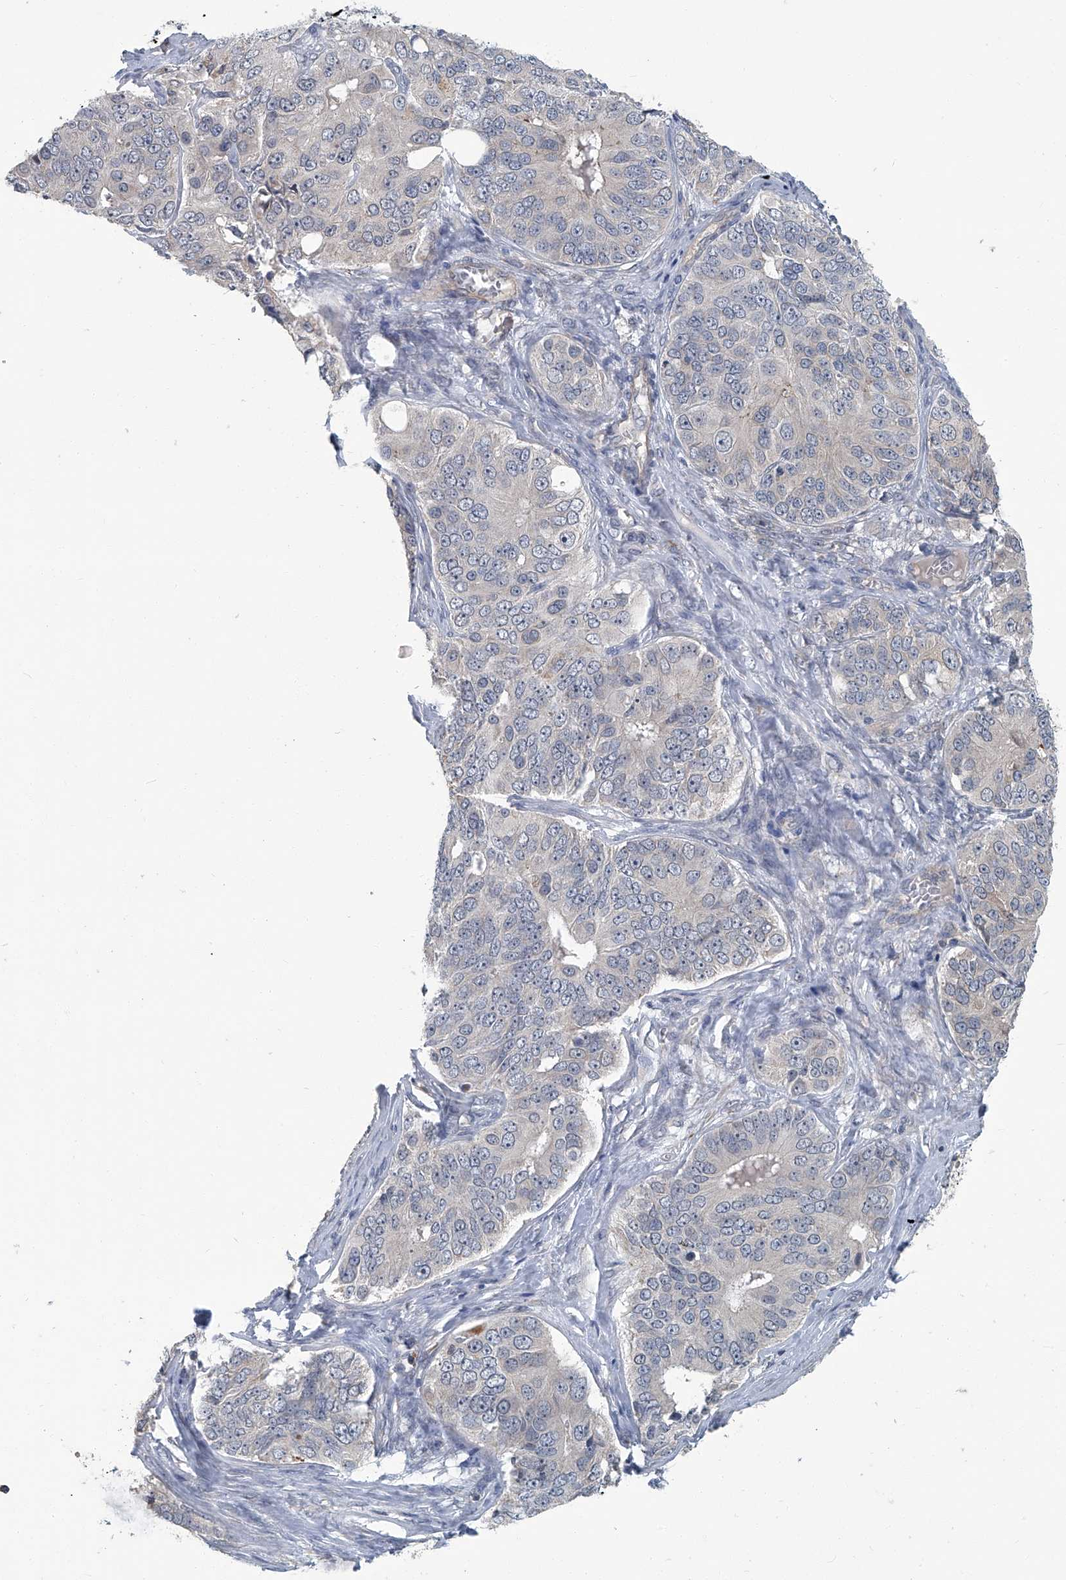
{"staining": {"intensity": "negative", "quantity": "none", "location": "none"}, "tissue": "ovarian cancer", "cell_type": "Tumor cells", "image_type": "cancer", "snomed": [{"axis": "morphology", "description": "Carcinoma, endometroid"}, {"axis": "topography", "description": "Ovary"}], "caption": "Ovarian cancer was stained to show a protein in brown. There is no significant staining in tumor cells. The staining was performed using DAB (3,3'-diaminobenzidine) to visualize the protein expression in brown, while the nuclei were stained in blue with hematoxylin (Magnification: 20x).", "gene": "AKNAD1", "patient": {"sex": "female", "age": 51}}